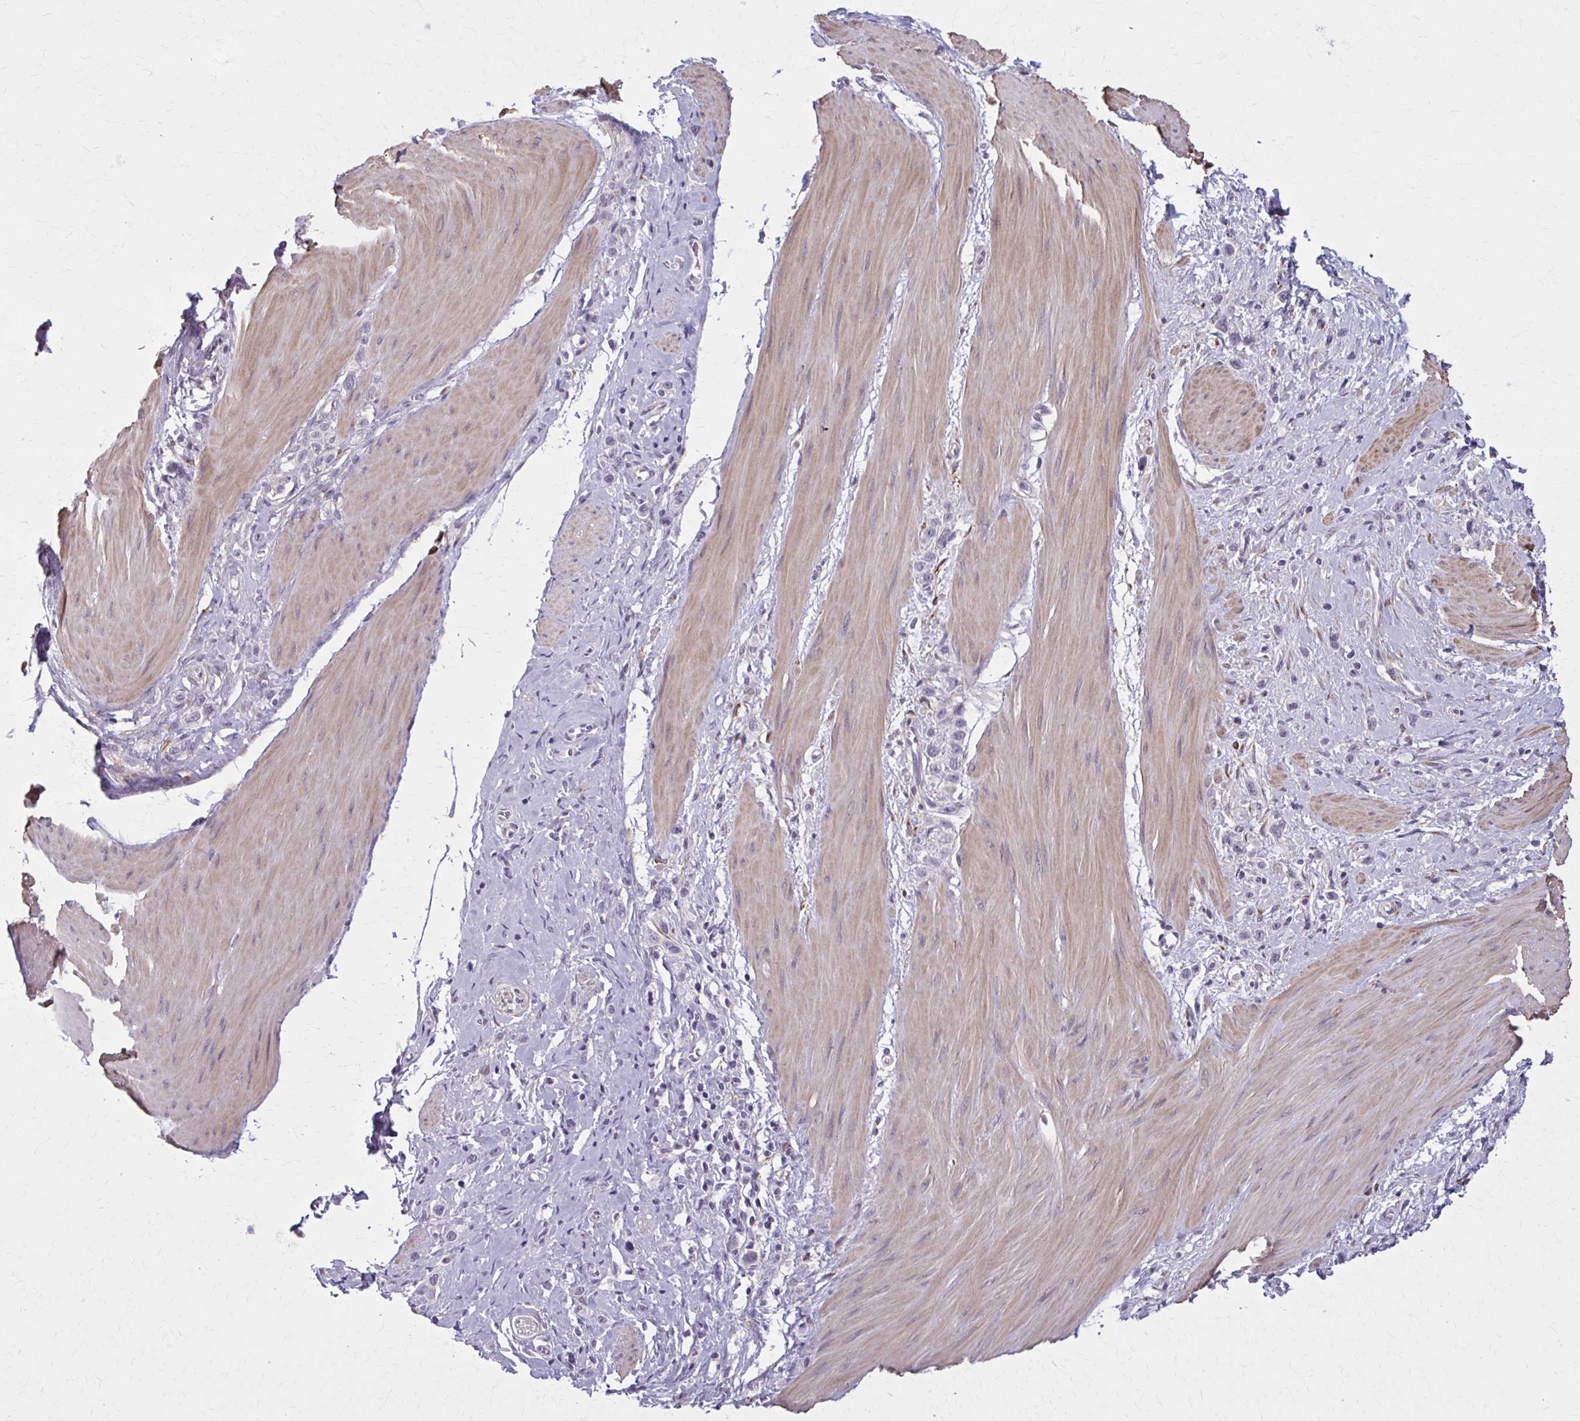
{"staining": {"intensity": "negative", "quantity": "none", "location": "none"}, "tissue": "stomach cancer", "cell_type": "Tumor cells", "image_type": "cancer", "snomed": [{"axis": "morphology", "description": "Adenocarcinoma, NOS"}, {"axis": "topography", "description": "Stomach"}], "caption": "This is an immunohistochemistry image of stomach cancer. There is no positivity in tumor cells.", "gene": "NUMBL", "patient": {"sex": "female", "age": 65}}